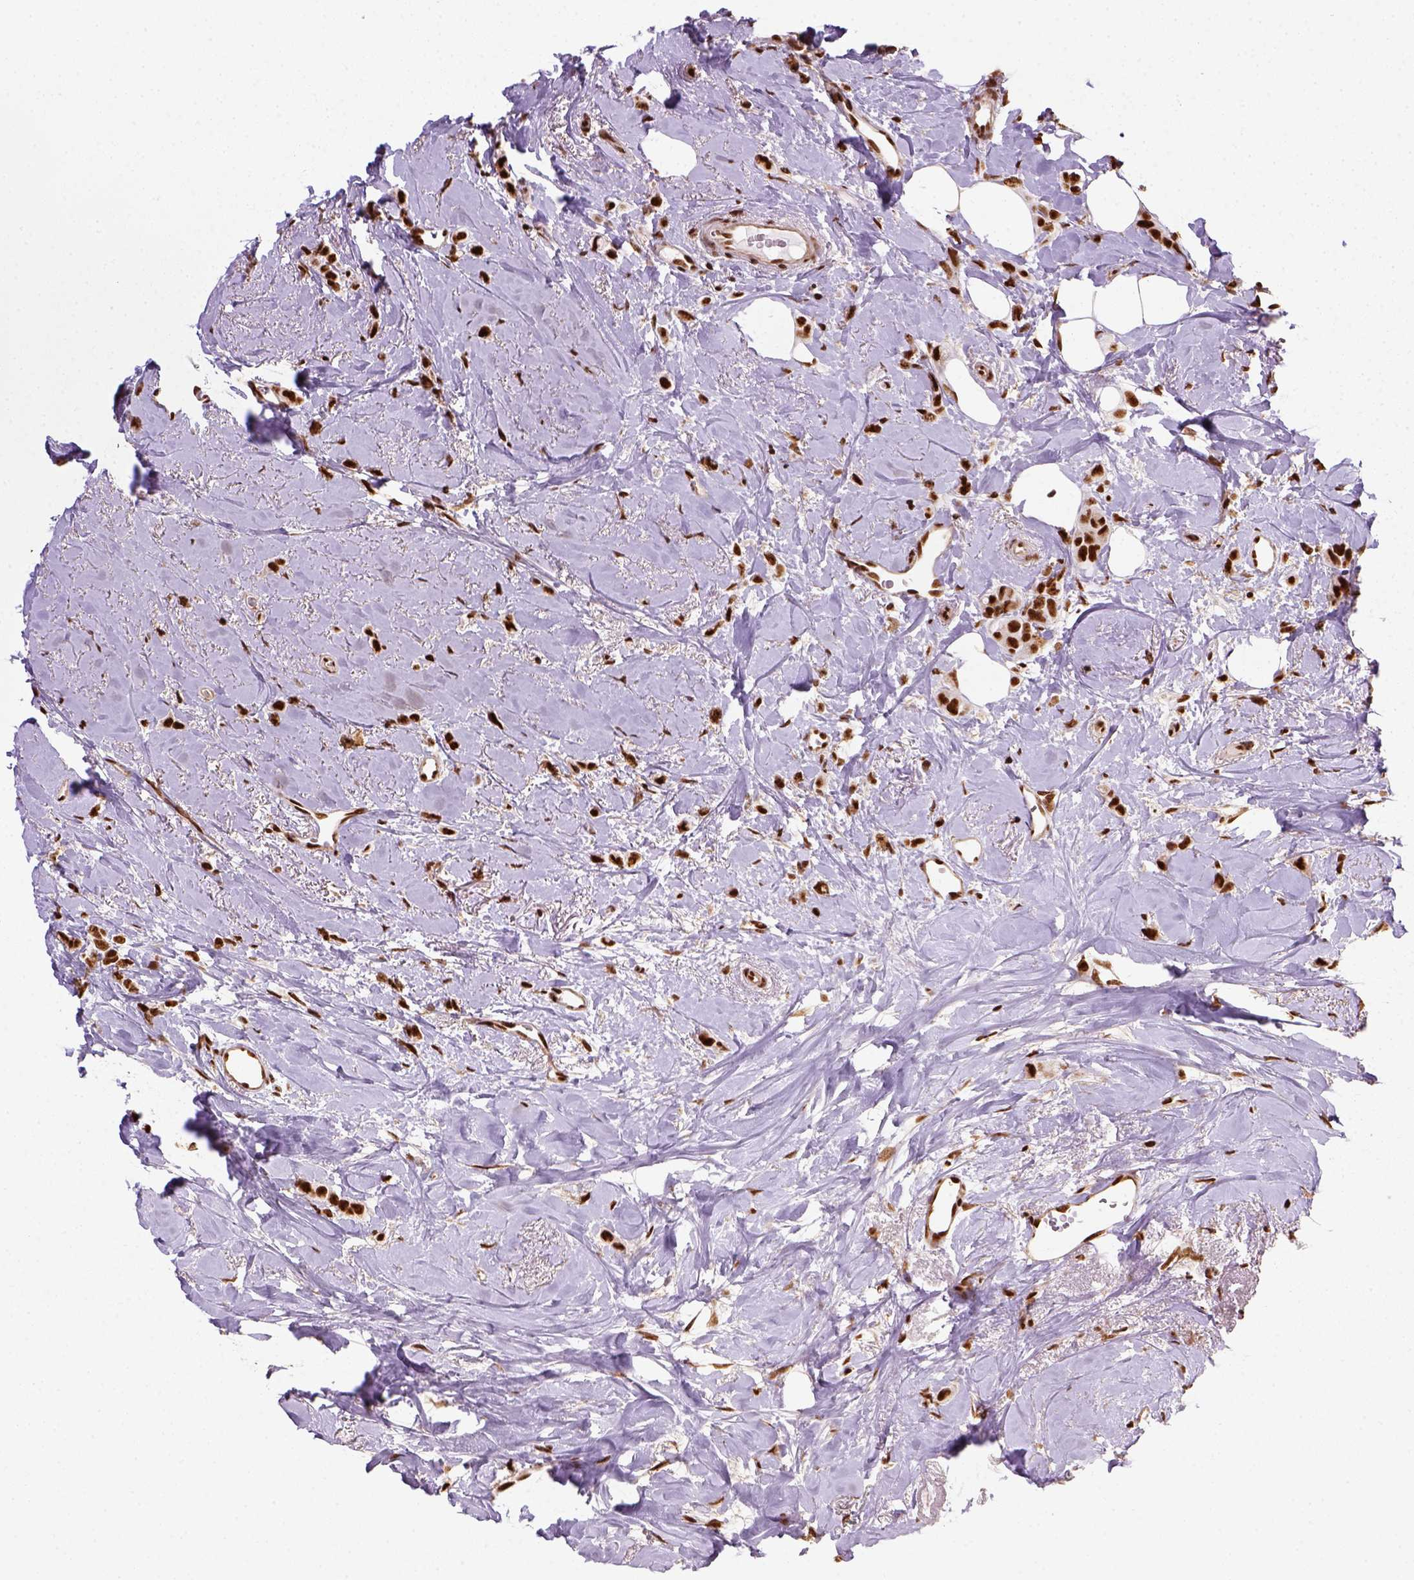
{"staining": {"intensity": "strong", "quantity": ">75%", "location": "nuclear"}, "tissue": "breast cancer", "cell_type": "Tumor cells", "image_type": "cancer", "snomed": [{"axis": "morphology", "description": "Lobular carcinoma"}, {"axis": "topography", "description": "Breast"}], "caption": "This is a photomicrograph of immunohistochemistry staining of breast cancer, which shows strong expression in the nuclear of tumor cells.", "gene": "CCAR1", "patient": {"sex": "female", "age": 66}}